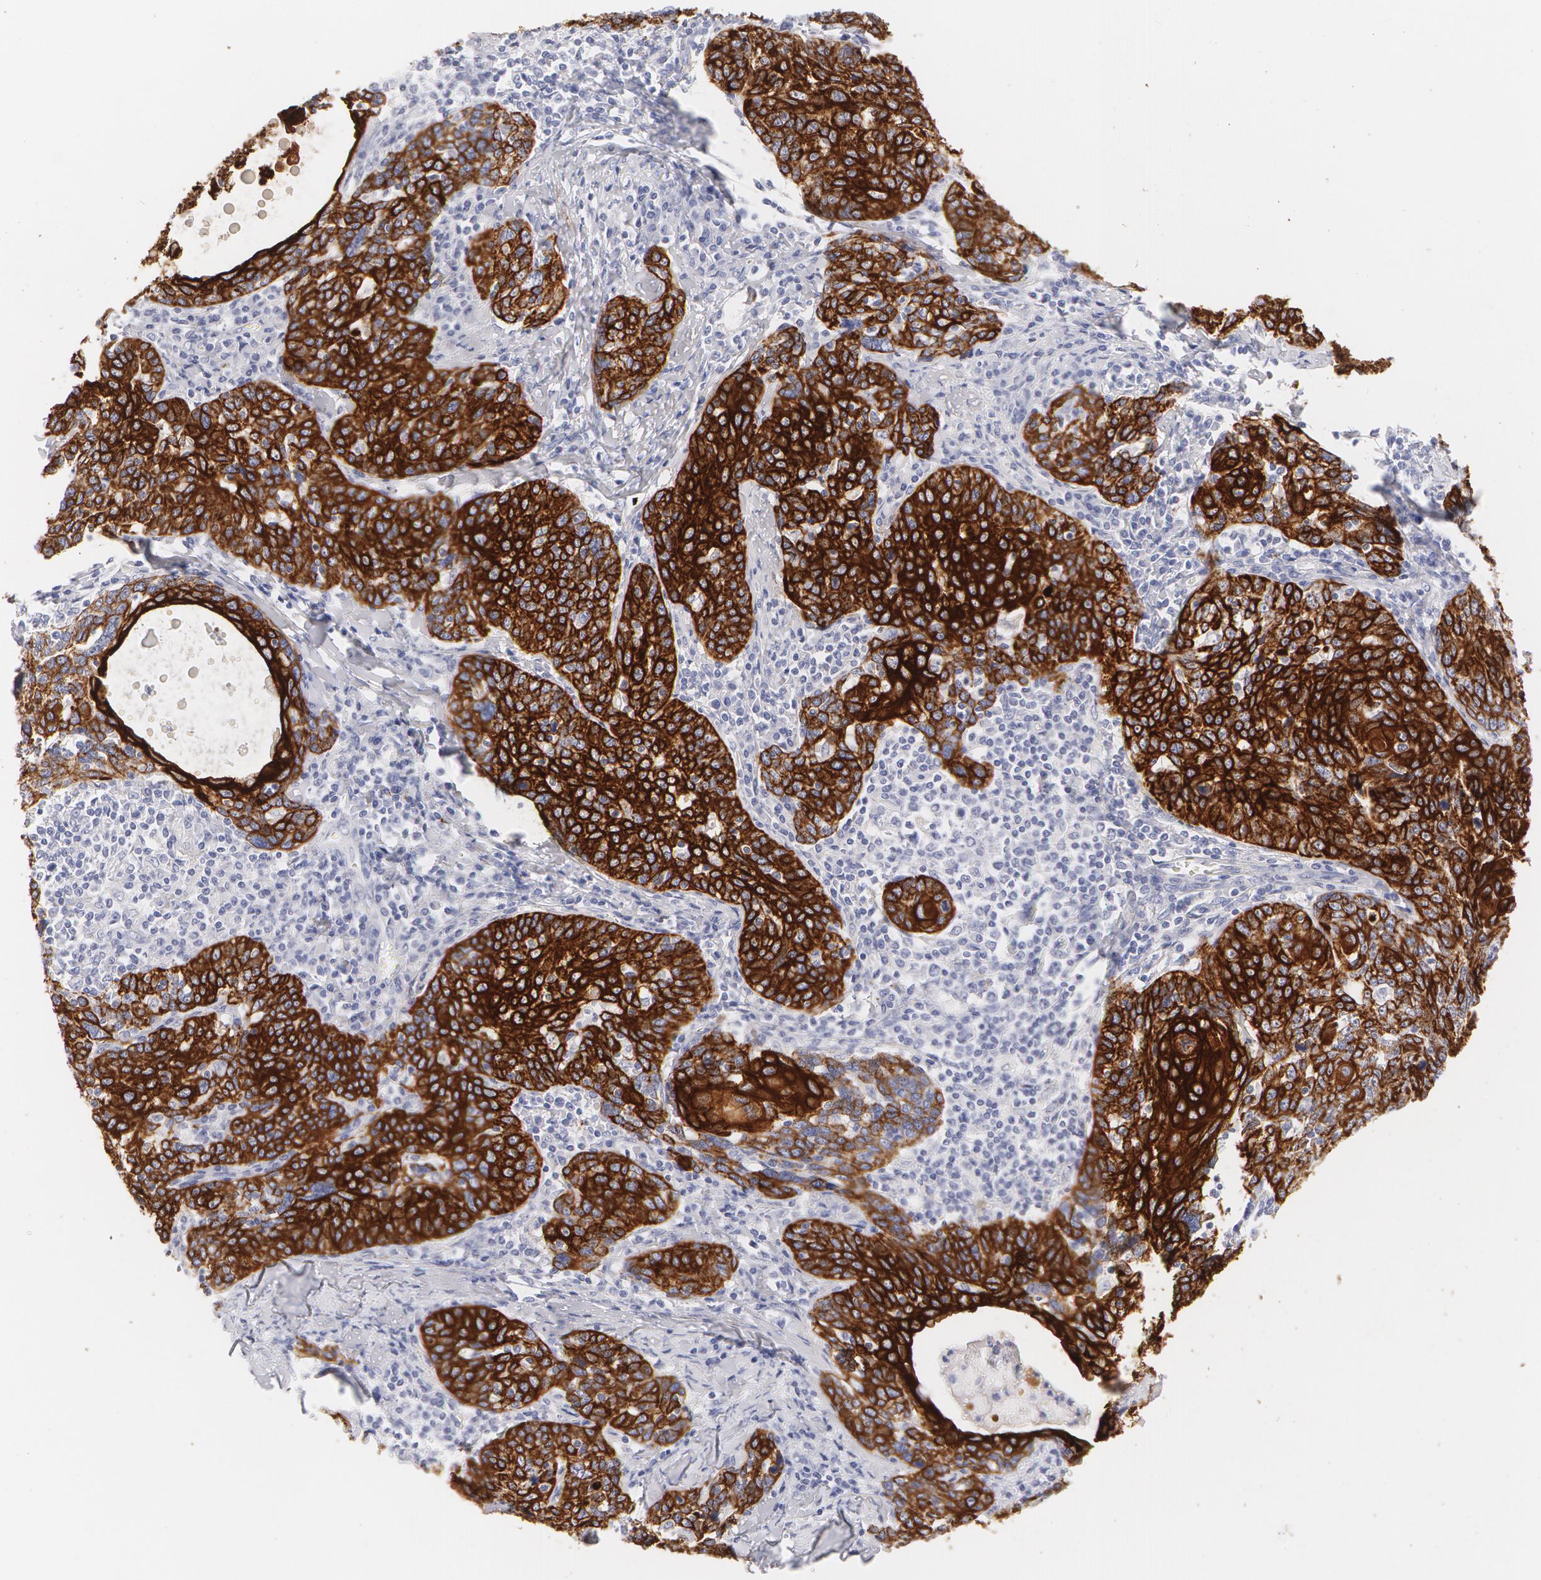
{"staining": {"intensity": "strong", "quantity": ">75%", "location": "cytoplasmic/membranous"}, "tissue": "cervical cancer", "cell_type": "Tumor cells", "image_type": "cancer", "snomed": [{"axis": "morphology", "description": "Squamous cell carcinoma, NOS"}, {"axis": "topography", "description": "Cervix"}], "caption": "Protein positivity by immunohistochemistry shows strong cytoplasmic/membranous staining in approximately >75% of tumor cells in squamous cell carcinoma (cervical).", "gene": "KRT8", "patient": {"sex": "female", "age": 41}}